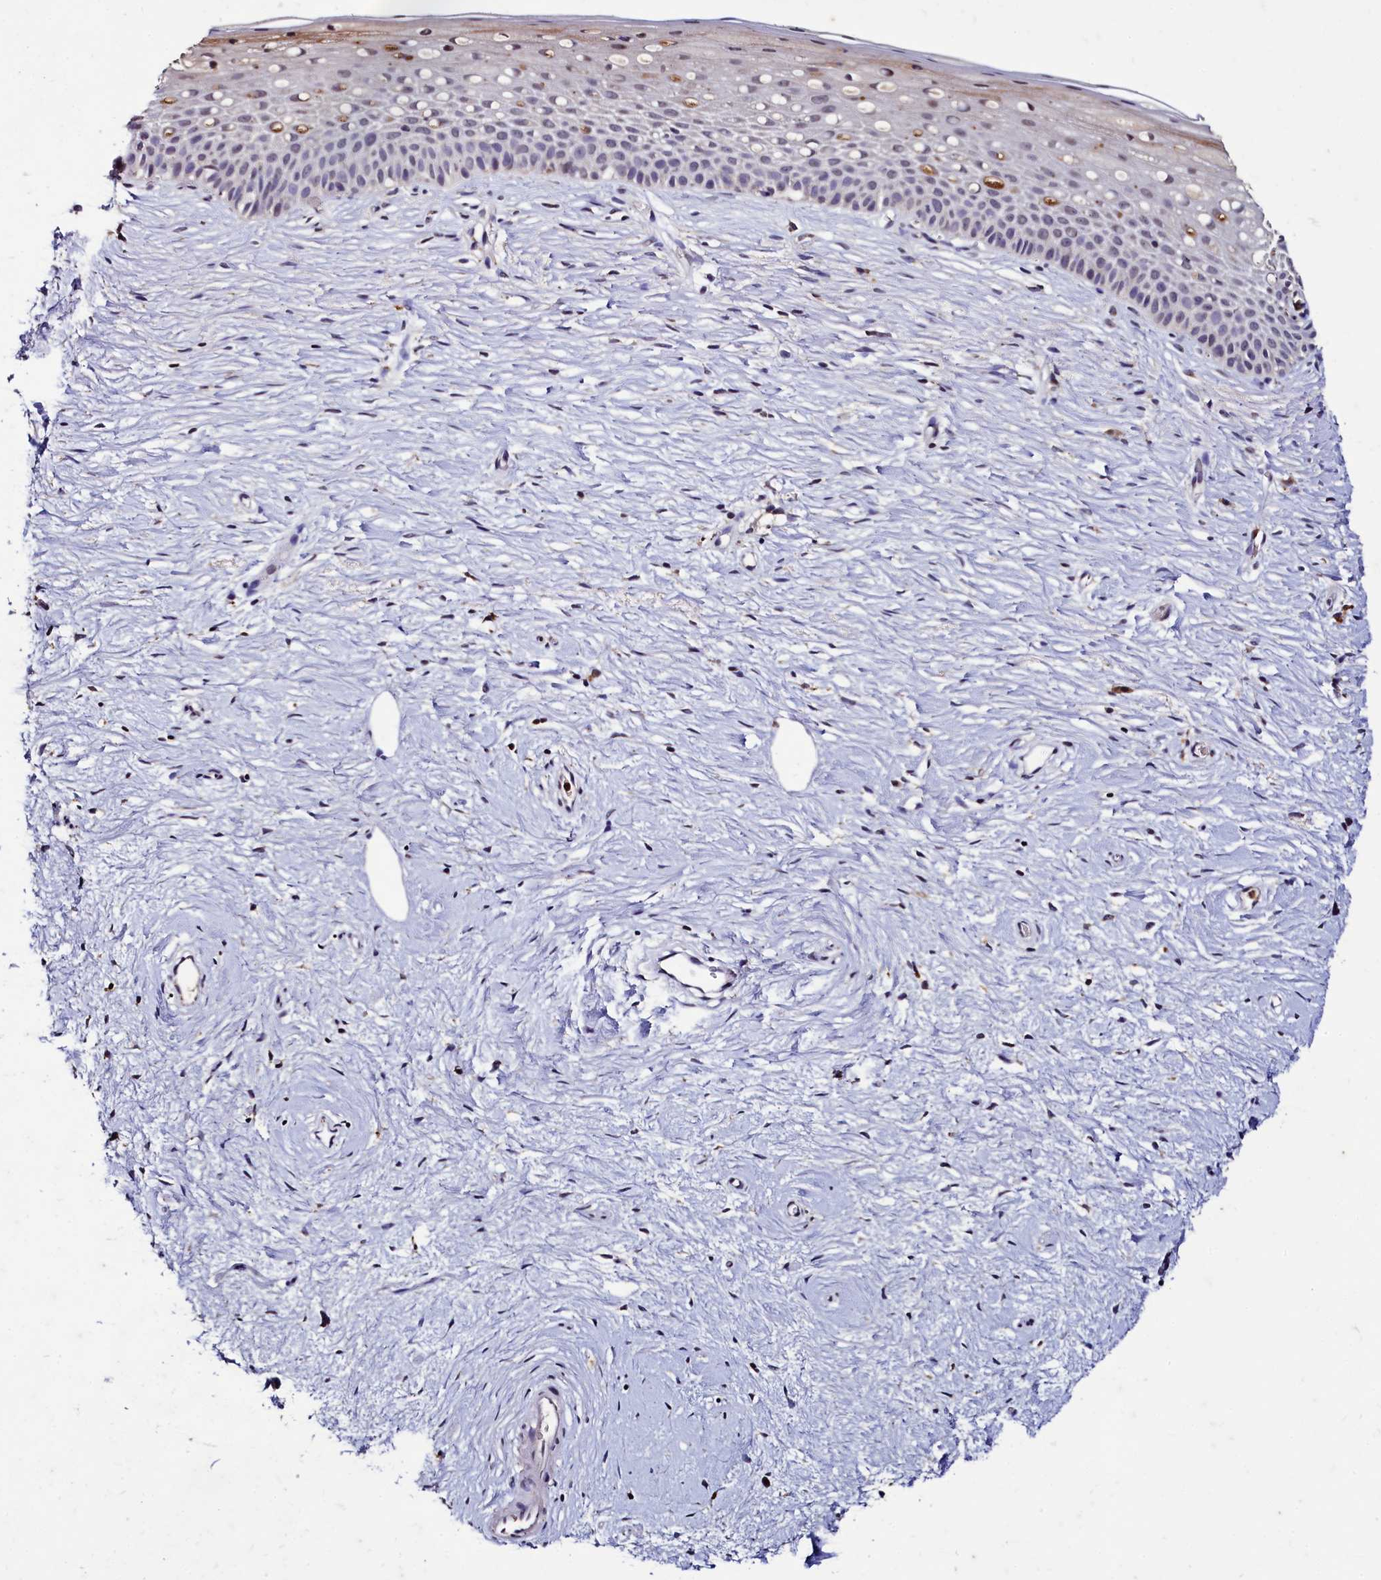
{"staining": {"intensity": "negative", "quantity": "none", "location": "none"}, "tissue": "cervix", "cell_type": "Glandular cells", "image_type": "normal", "snomed": [{"axis": "morphology", "description": "Normal tissue, NOS"}, {"axis": "topography", "description": "Cervix"}], "caption": "Immunohistochemical staining of unremarkable cervix reveals no significant positivity in glandular cells.", "gene": "CSTPP1", "patient": {"sex": "female", "age": 57}}